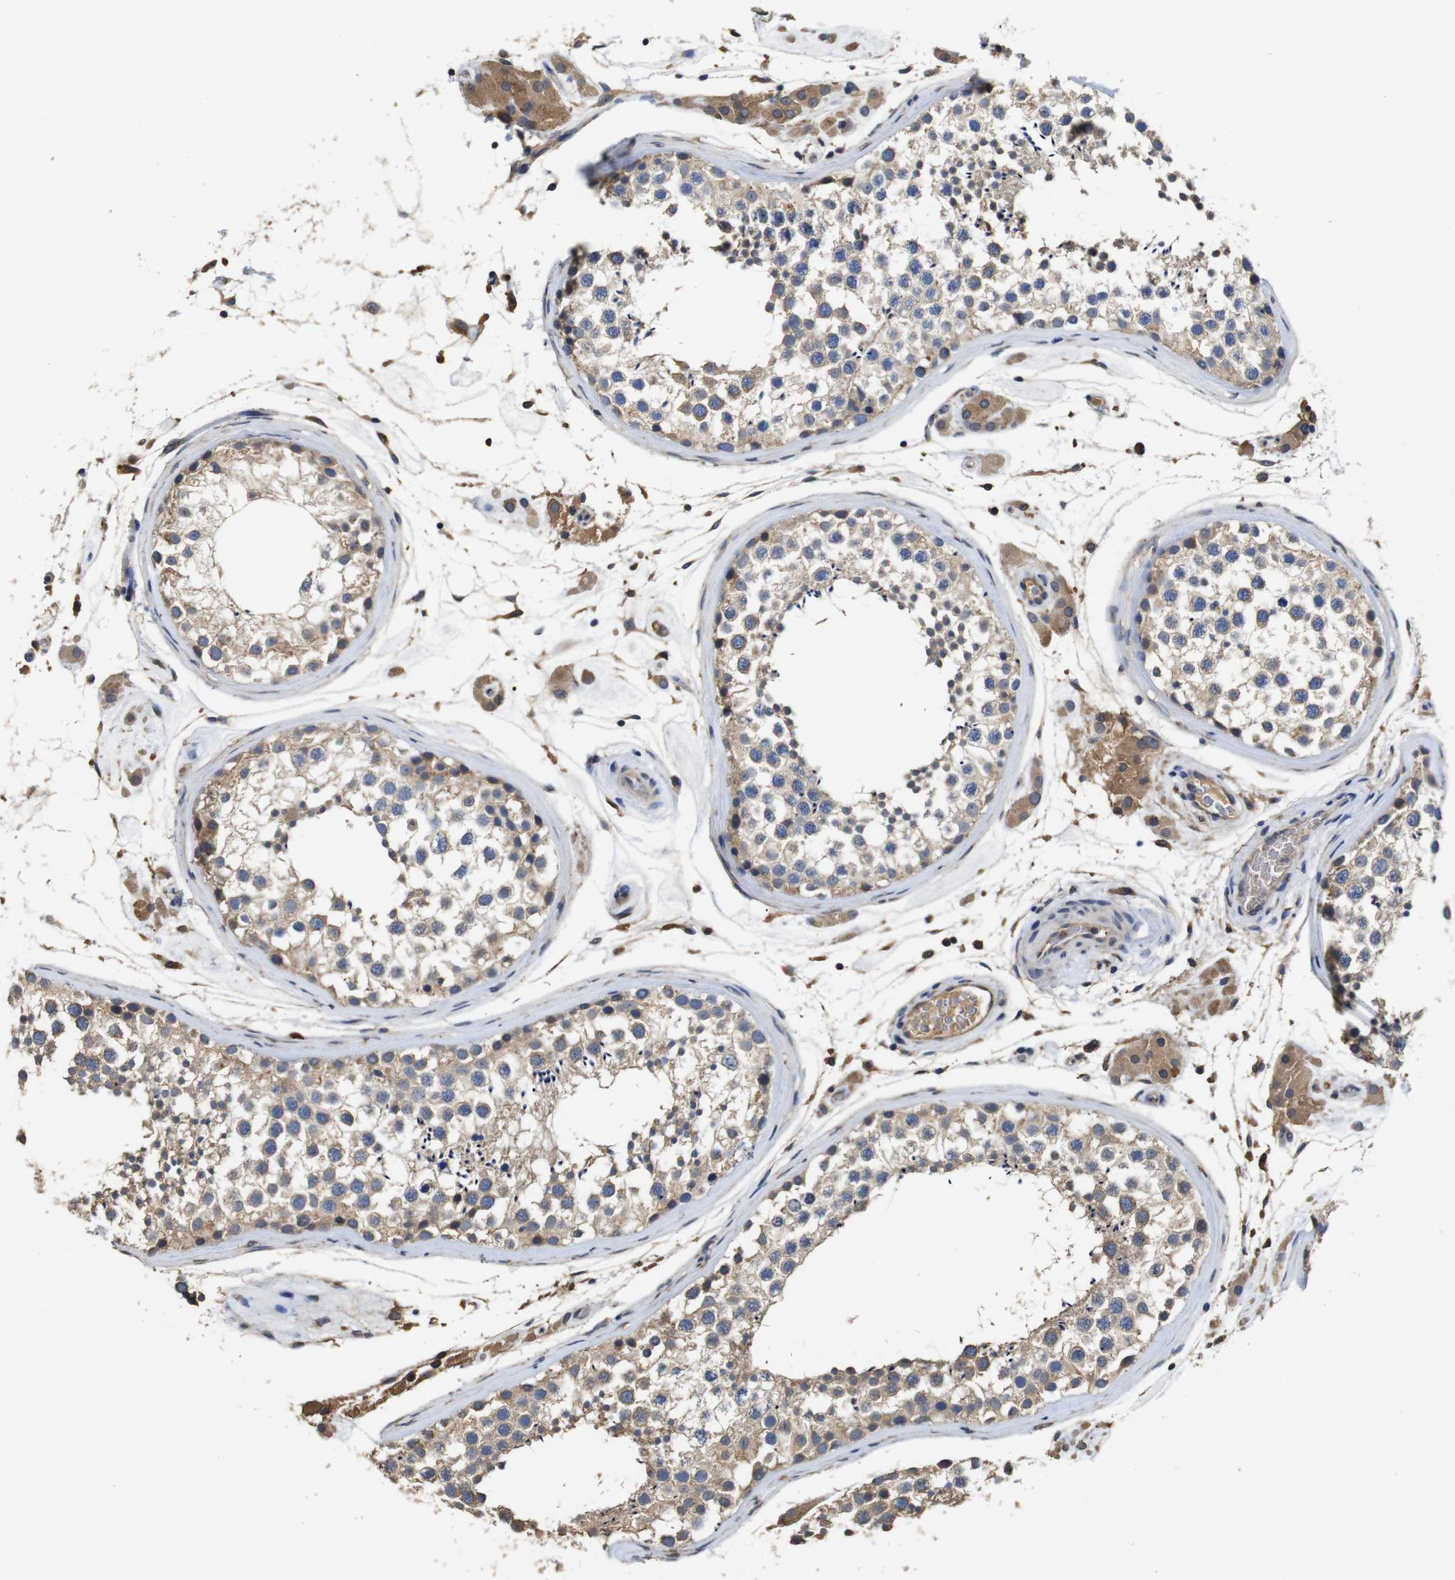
{"staining": {"intensity": "weak", "quantity": "25%-75%", "location": "cytoplasmic/membranous"}, "tissue": "testis", "cell_type": "Cells in seminiferous ducts", "image_type": "normal", "snomed": [{"axis": "morphology", "description": "Normal tissue, NOS"}, {"axis": "topography", "description": "Testis"}], "caption": "Immunohistochemical staining of benign human testis shows low levels of weak cytoplasmic/membranous positivity in about 25%-75% of cells in seminiferous ducts.", "gene": "ARHGAP24", "patient": {"sex": "male", "age": 46}}